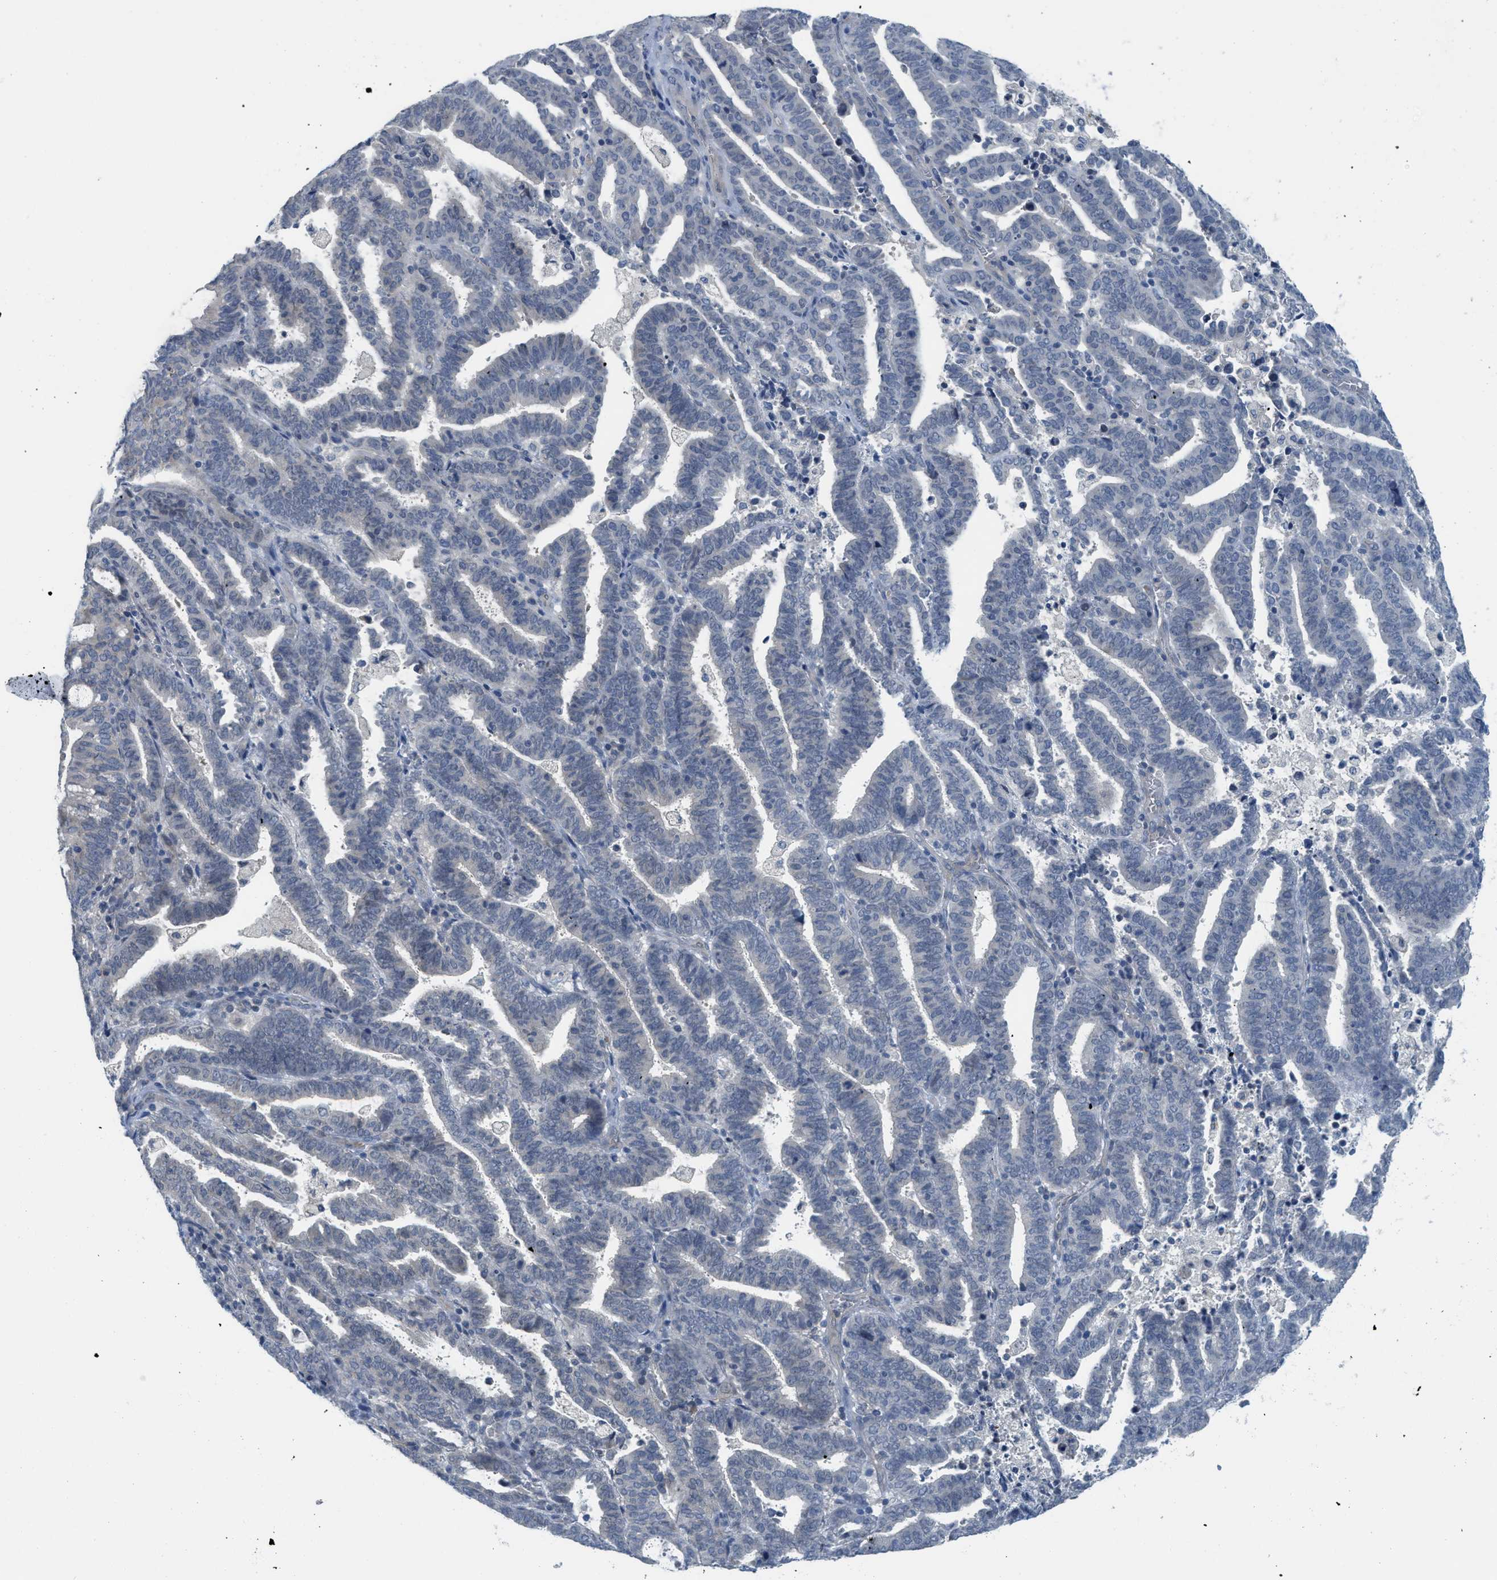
{"staining": {"intensity": "negative", "quantity": "none", "location": "none"}, "tissue": "endometrial cancer", "cell_type": "Tumor cells", "image_type": "cancer", "snomed": [{"axis": "morphology", "description": "Adenocarcinoma, NOS"}, {"axis": "topography", "description": "Uterus"}], "caption": "High magnification brightfield microscopy of adenocarcinoma (endometrial) stained with DAB (brown) and counterstained with hematoxylin (blue): tumor cells show no significant positivity.", "gene": "TNFAIP1", "patient": {"sex": "female", "age": 83}}